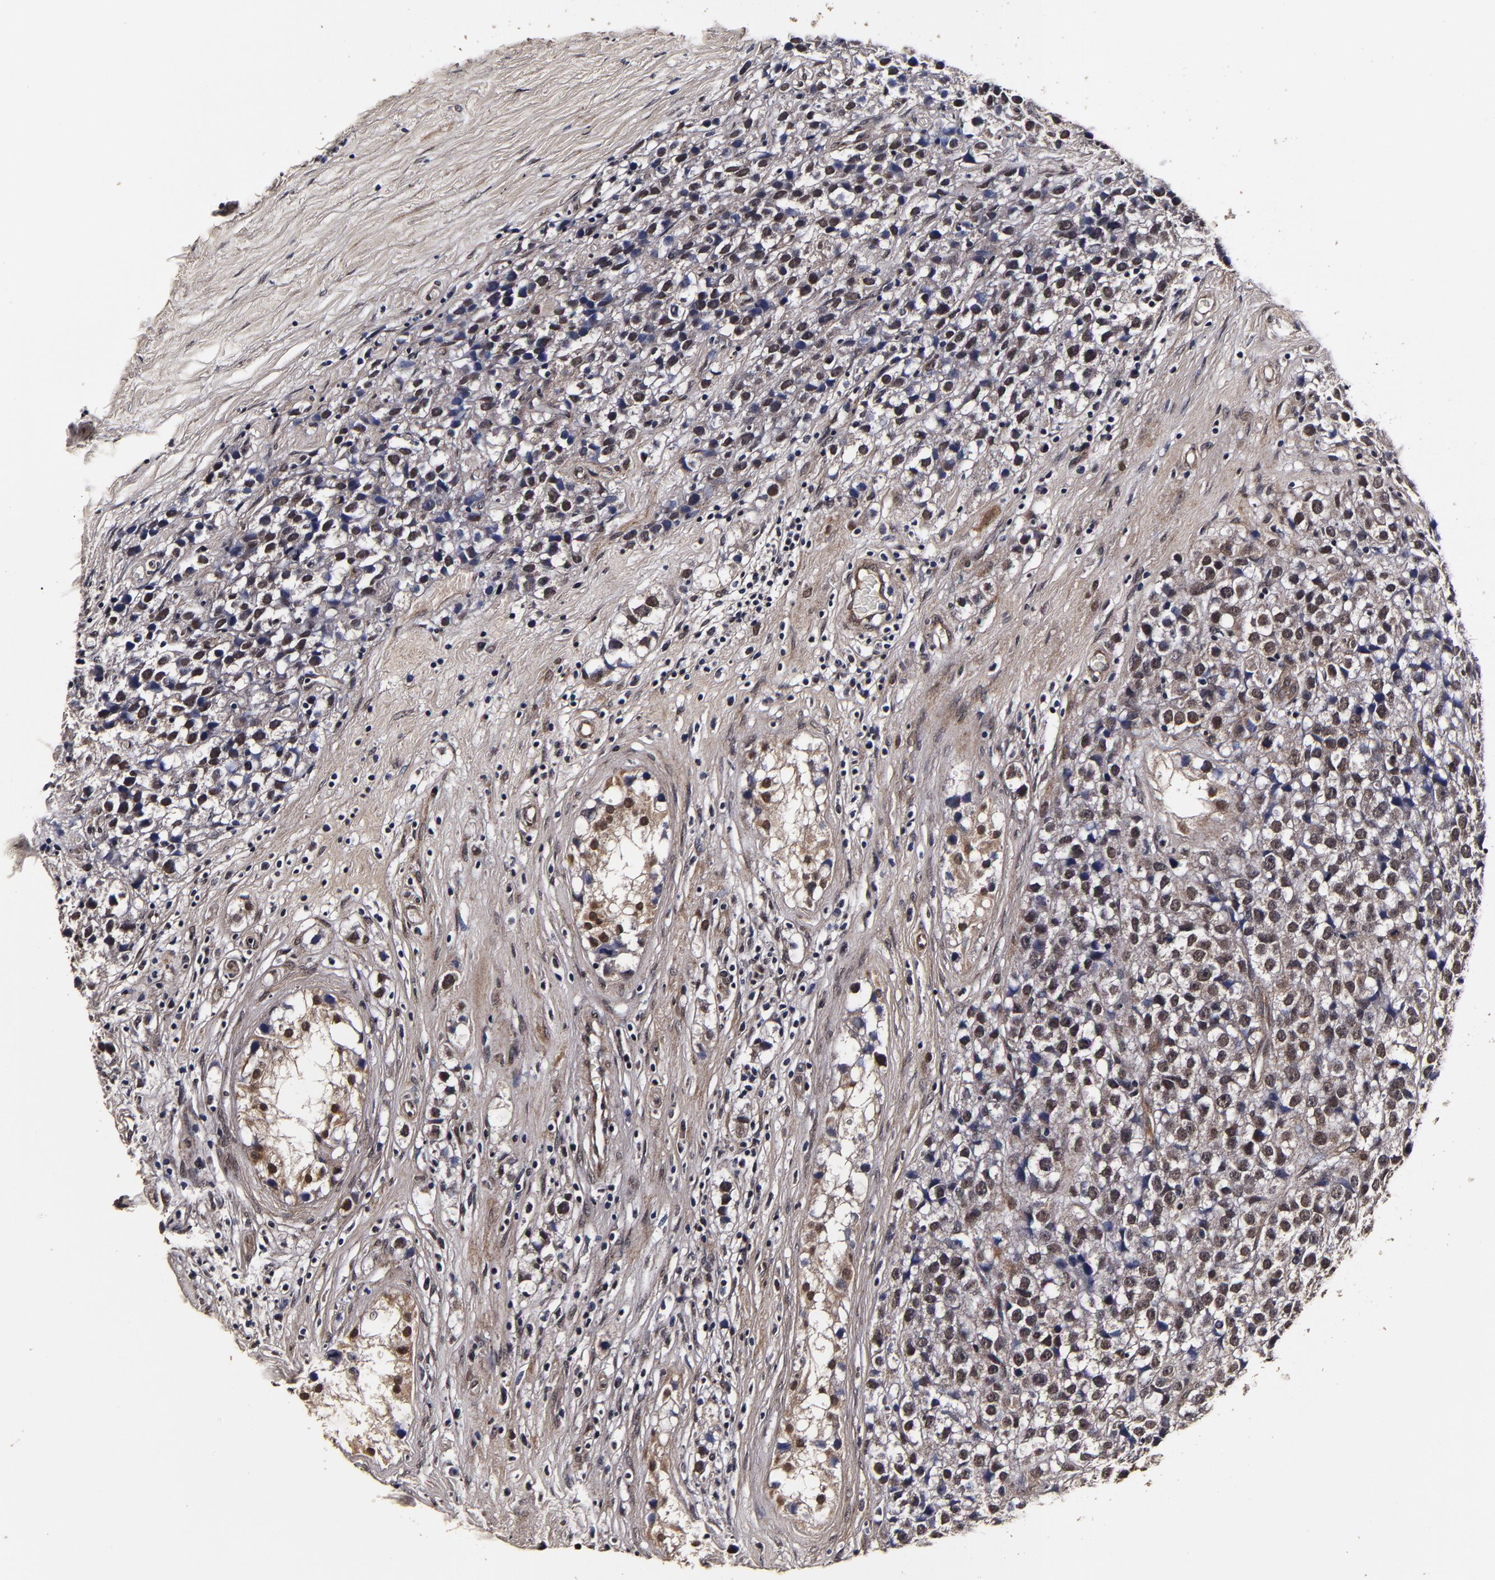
{"staining": {"intensity": "weak", "quantity": ">75%", "location": "cytoplasmic/membranous,nuclear"}, "tissue": "testis cancer", "cell_type": "Tumor cells", "image_type": "cancer", "snomed": [{"axis": "morphology", "description": "Seminoma, NOS"}, {"axis": "topography", "description": "Testis"}], "caption": "Immunohistochemistry (IHC) of human seminoma (testis) displays low levels of weak cytoplasmic/membranous and nuclear staining in about >75% of tumor cells.", "gene": "MMP15", "patient": {"sex": "male", "age": 25}}